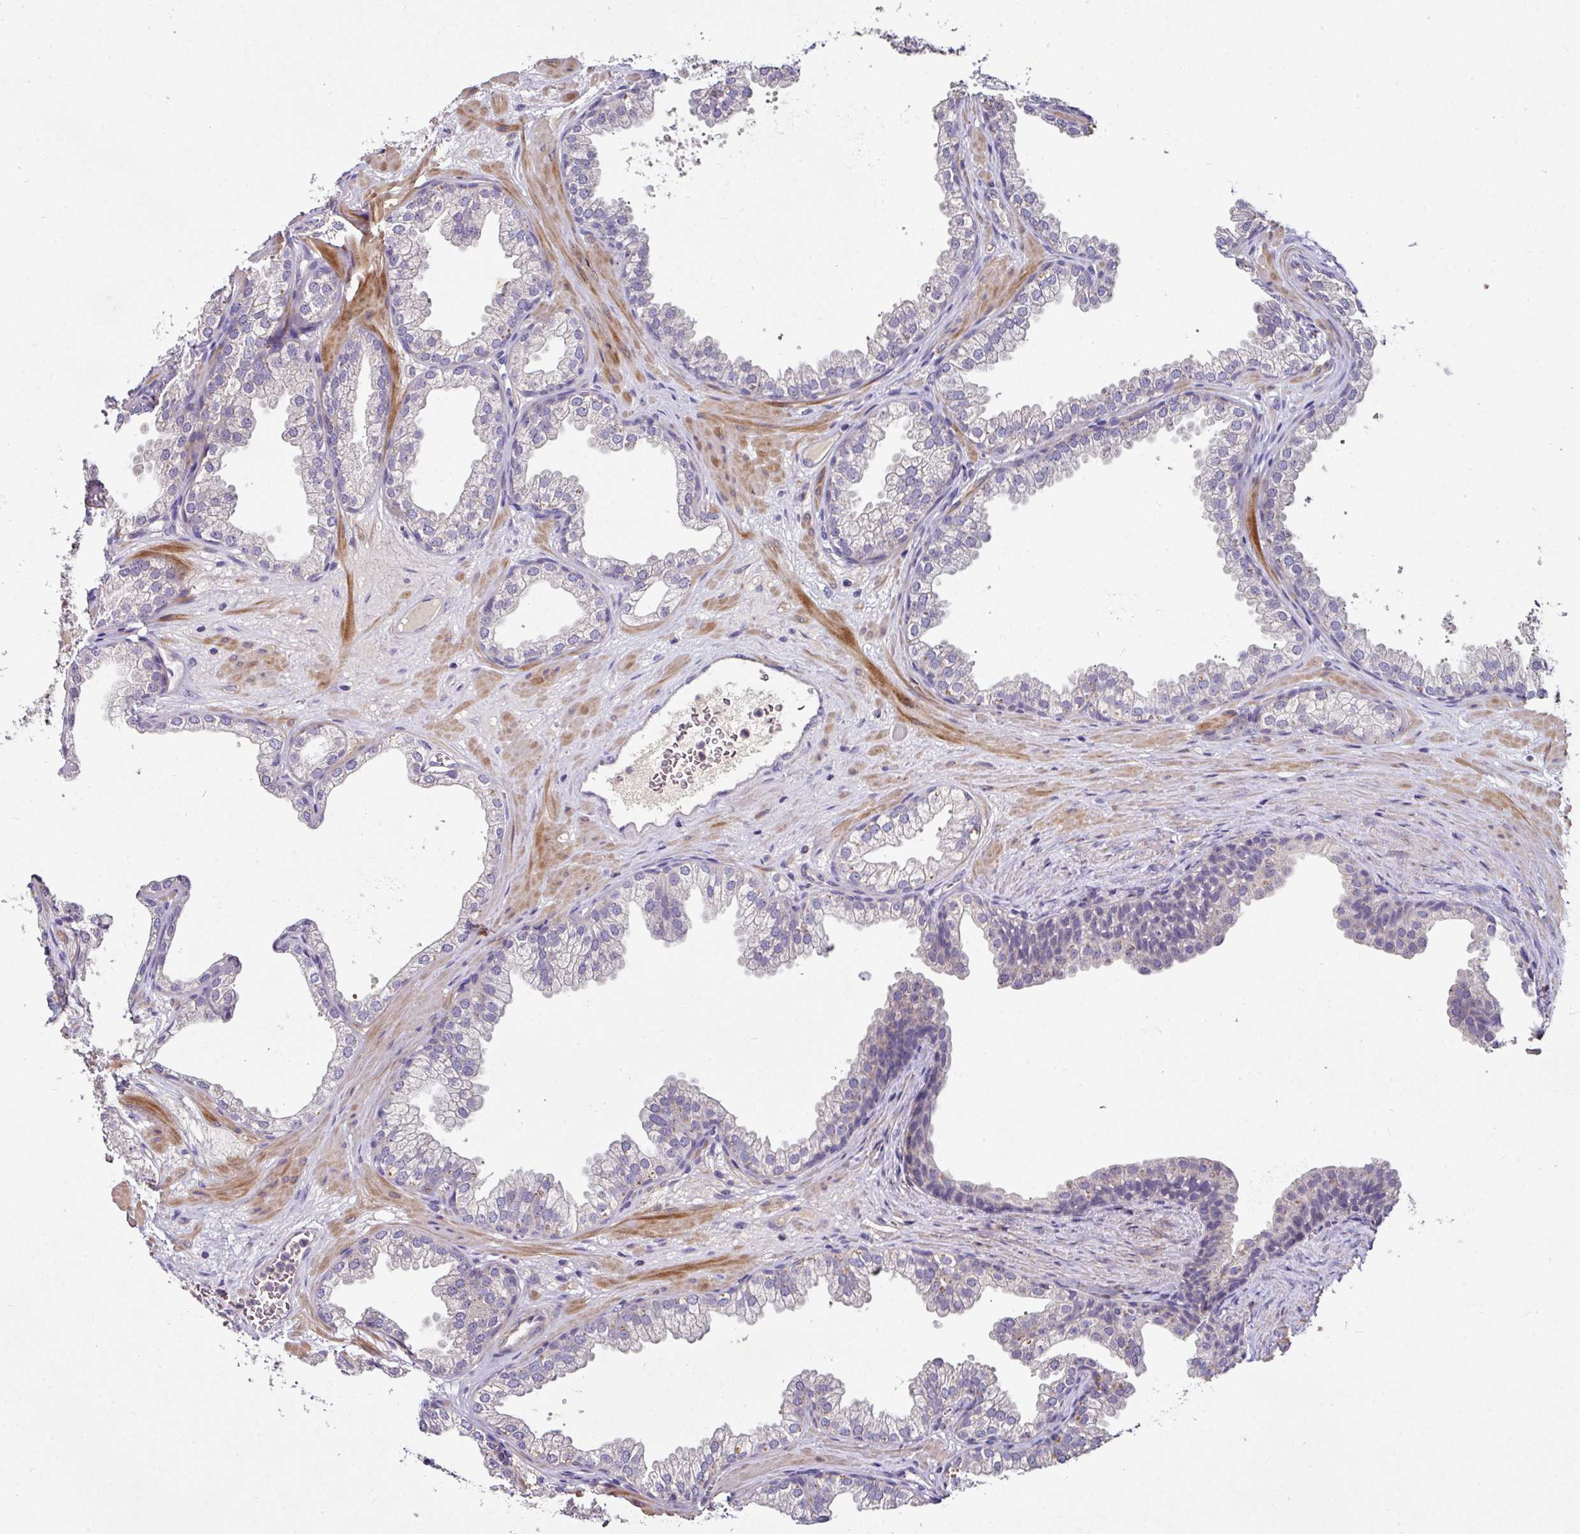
{"staining": {"intensity": "weak", "quantity": "25%-75%", "location": "cytoplasmic/membranous"}, "tissue": "prostate", "cell_type": "Glandular cells", "image_type": "normal", "snomed": [{"axis": "morphology", "description": "Normal tissue, NOS"}, {"axis": "topography", "description": "Prostate"}], "caption": "This histopathology image reveals immunohistochemistry (IHC) staining of normal human prostate, with low weak cytoplasmic/membranous expression in about 25%-75% of glandular cells.", "gene": "AEBP2", "patient": {"sex": "male", "age": 37}}